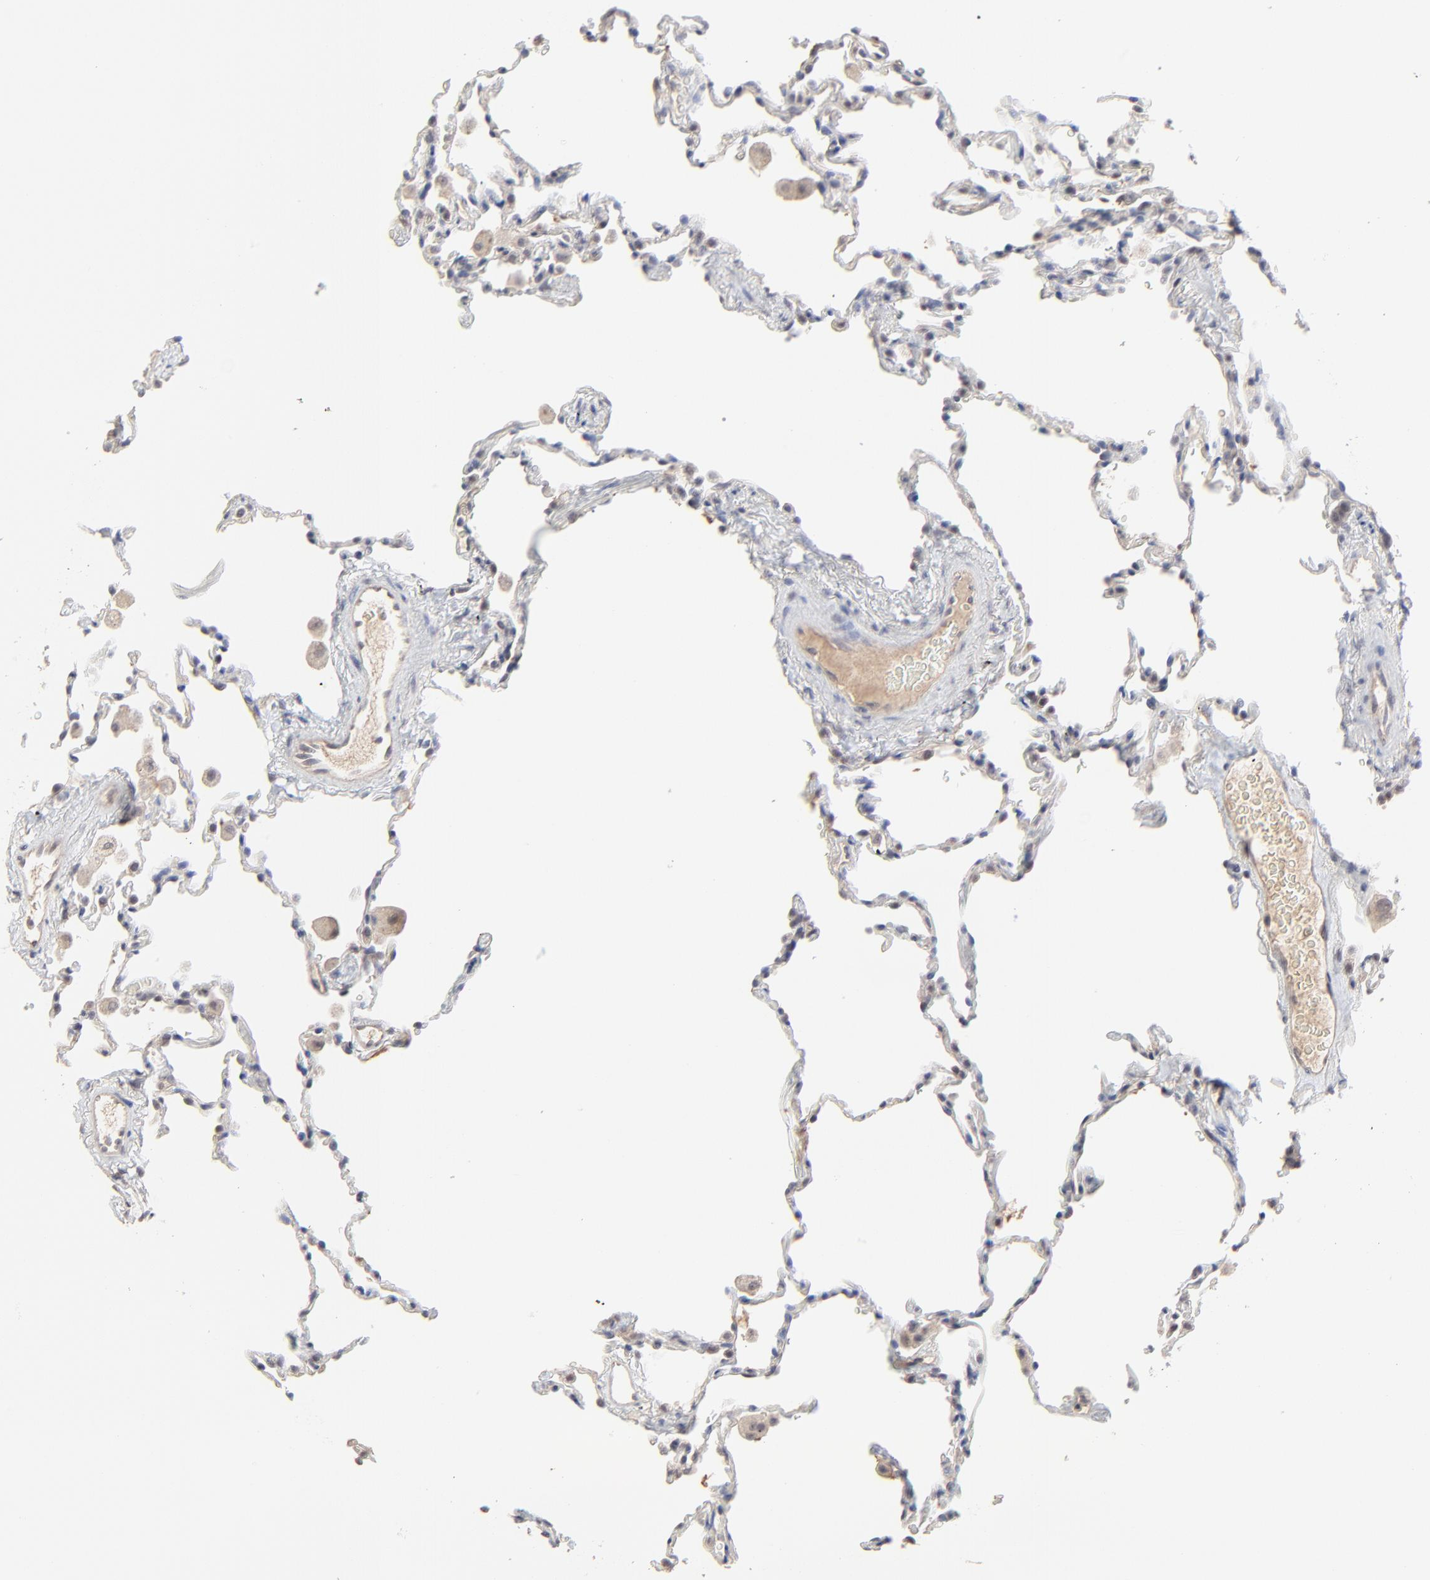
{"staining": {"intensity": "negative", "quantity": "none", "location": "none"}, "tissue": "lung", "cell_type": "Alveolar cells", "image_type": "normal", "snomed": [{"axis": "morphology", "description": "Normal tissue, NOS"}, {"axis": "morphology", "description": "Soft tissue tumor metastatic"}, {"axis": "topography", "description": "Lung"}], "caption": "Photomicrograph shows no significant protein staining in alveolar cells of benign lung.", "gene": "FAM199X", "patient": {"sex": "male", "age": 59}}